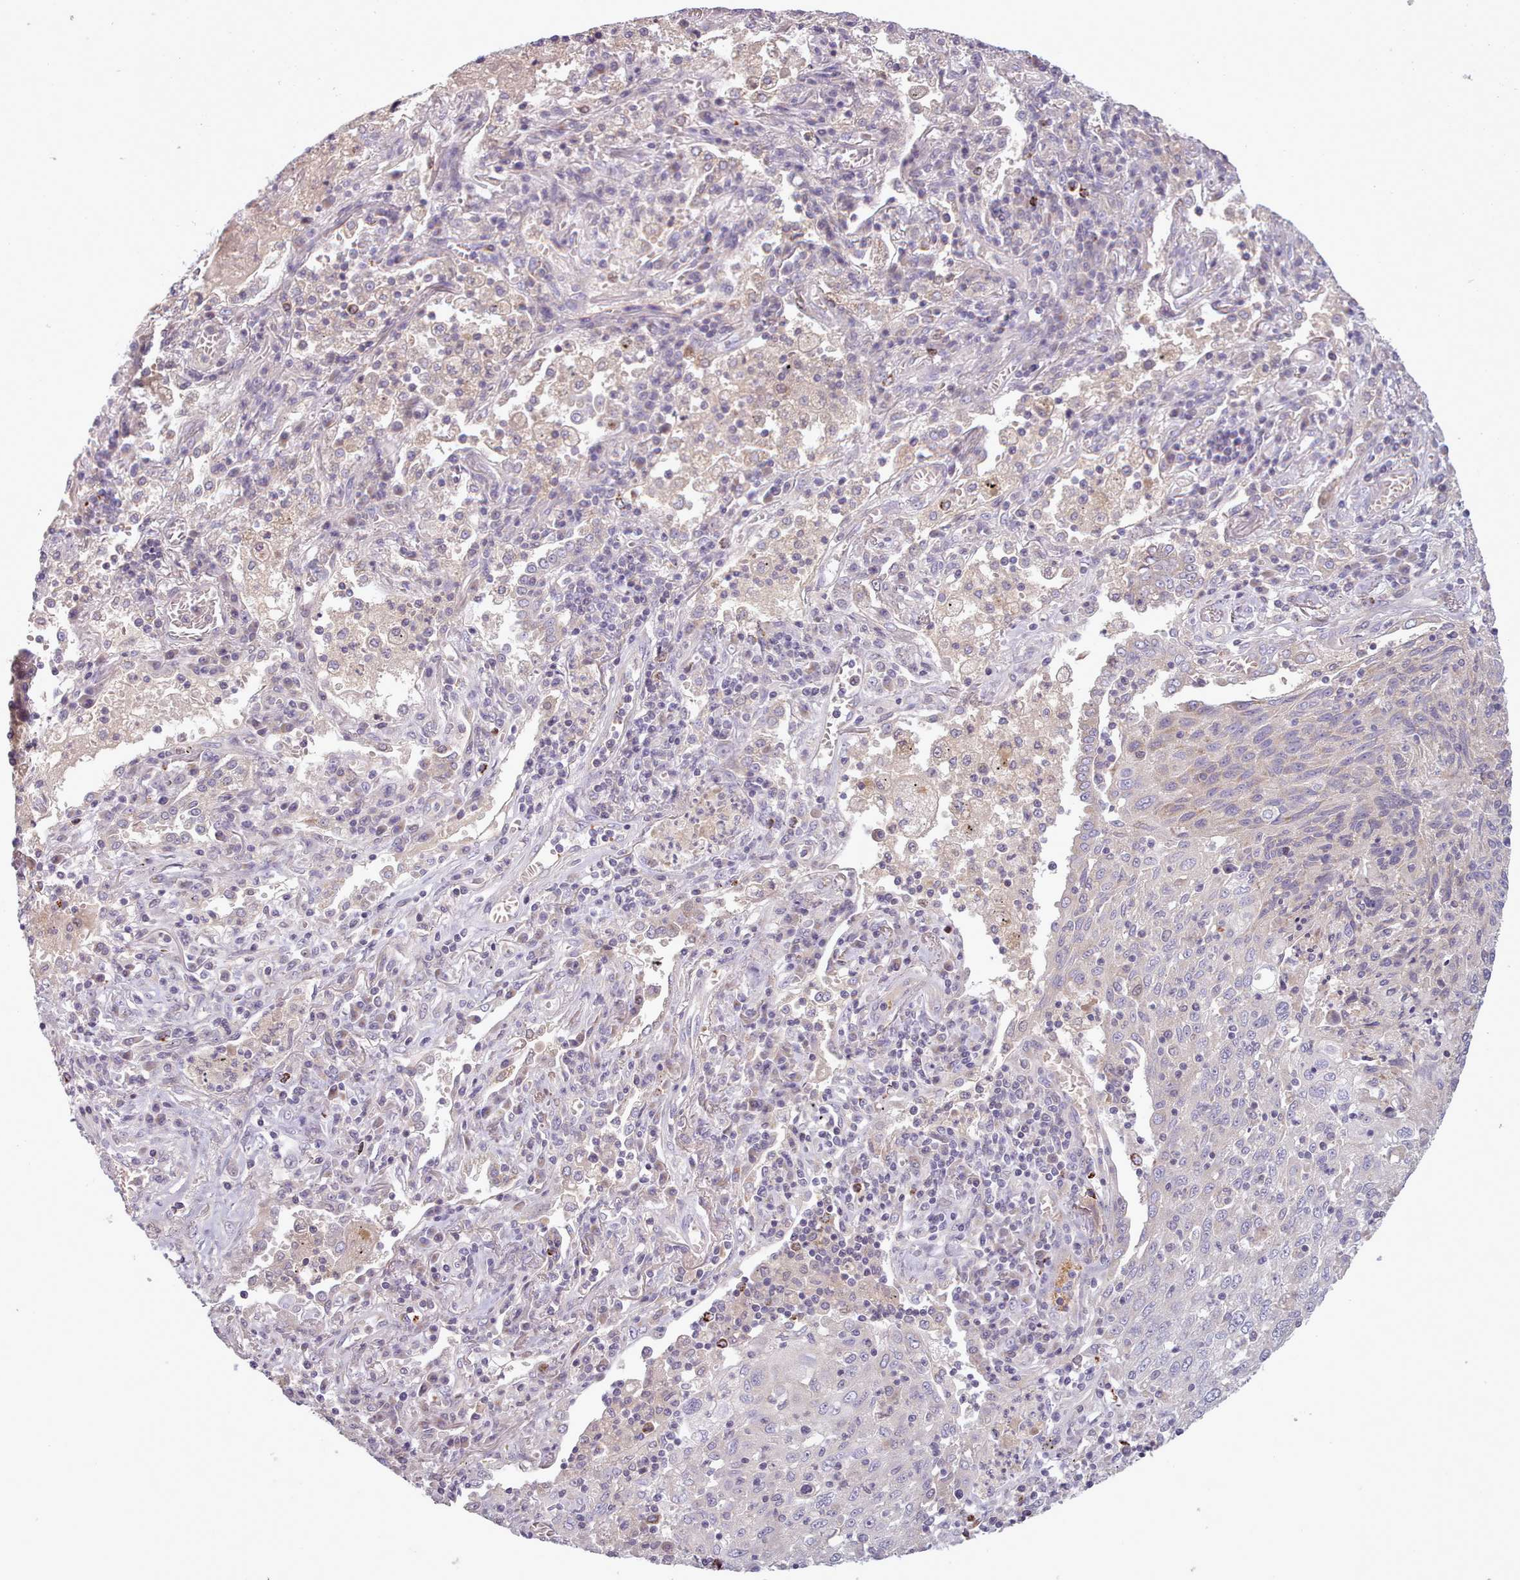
{"staining": {"intensity": "negative", "quantity": "none", "location": "none"}, "tissue": "lung cancer", "cell_type": "Tumor cells", "image_type": "cancer", "snomed": [{"axis": "morphology", "description": "Squamous cell carcinoma, NOS"}, {"axis": "topography", "description": "Lung"}], "caption": "Immunohistochemistry photomicrograph of neoplastic tissue: human lung cancer (squamous cell carcinoma) stained with DAB (3,3'-diaminobenzidine) displays no significant protein staining in tumor cells.", "gene": "LAPTM5", "patient": {"sex": "female", "age": 66}}